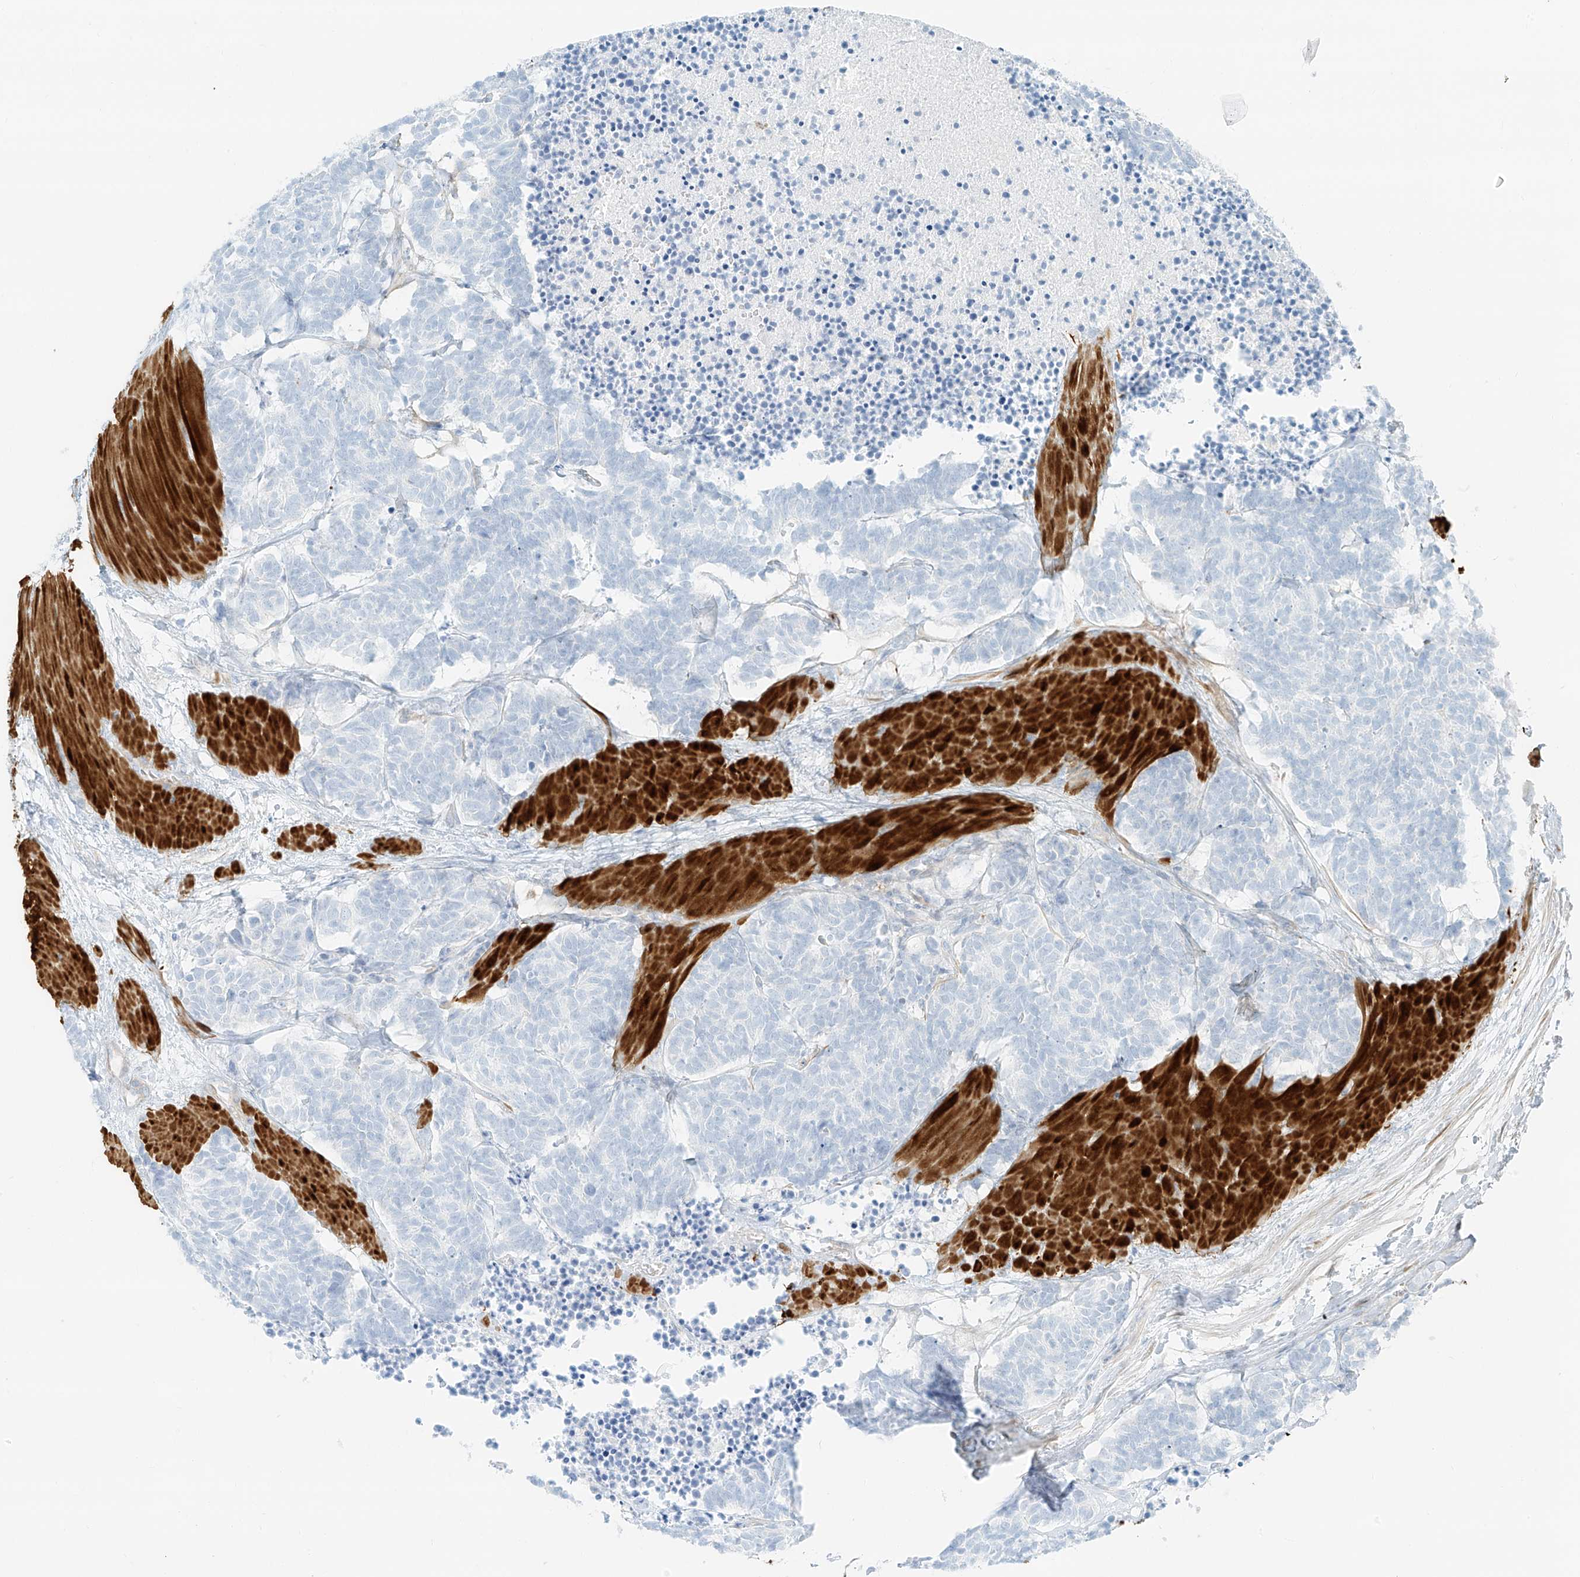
{"staining": {"intensity": "negative", "quantity": "none", "location": "none"}, "tissue": "carcinoid", "cell_type": "Tumor cells", "image_type": "cancer", "snomed": [{"axis": "morphology", "description": "Carcinoma, NOS"}, {"axis": "morphology", "description": "Carcinoid, malignant, NOS"}, {"axis": "topography", "description": "Urinary bladder"}], "caption": "This is an IHC micrograph of carcinoma. There is no expression in tumor cells.", "gene": "SMCP", "patient": {"sex": "male", "age": 57}}